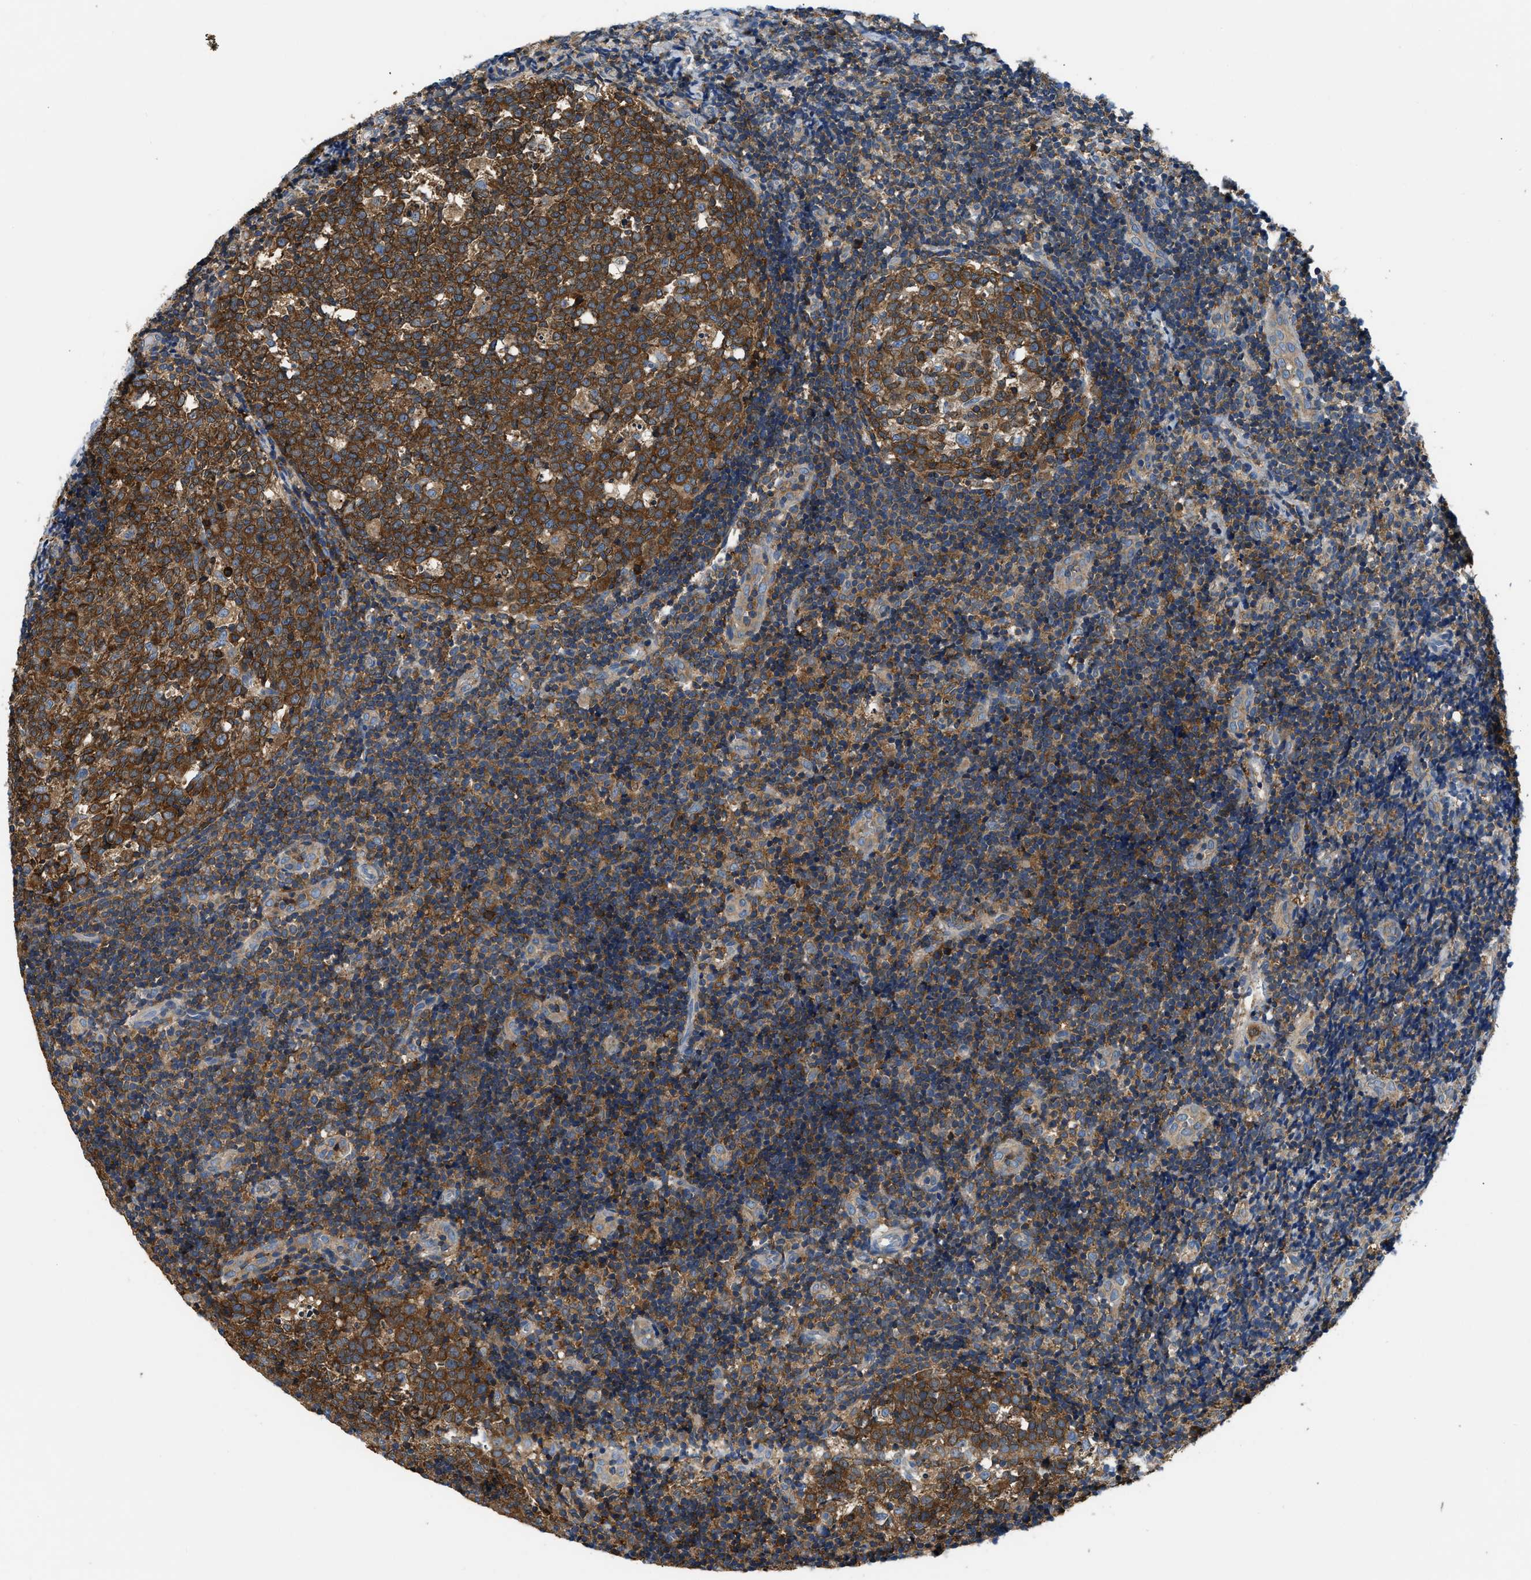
{"staining": {"intensity": "strong", "quantity": ">75%", "location": "cytoplasmic/membranous"}, "tissue": "tonsil", "cell_type": "Germinal center cells", "image_type": "normal", "snomed": [{"axis": "morphology", "description": "Normal tissue, NOS"}, {"axis": "topography", "description": "Tonsil"}], "caption": "Brown immunohistochemical staining in benign tonsil demonstrates strong cytoplasmic/membranous staining in about >75% of germinal center cells.", "gene": "PKM", "patient": {"sex": "female", "age": 19}}